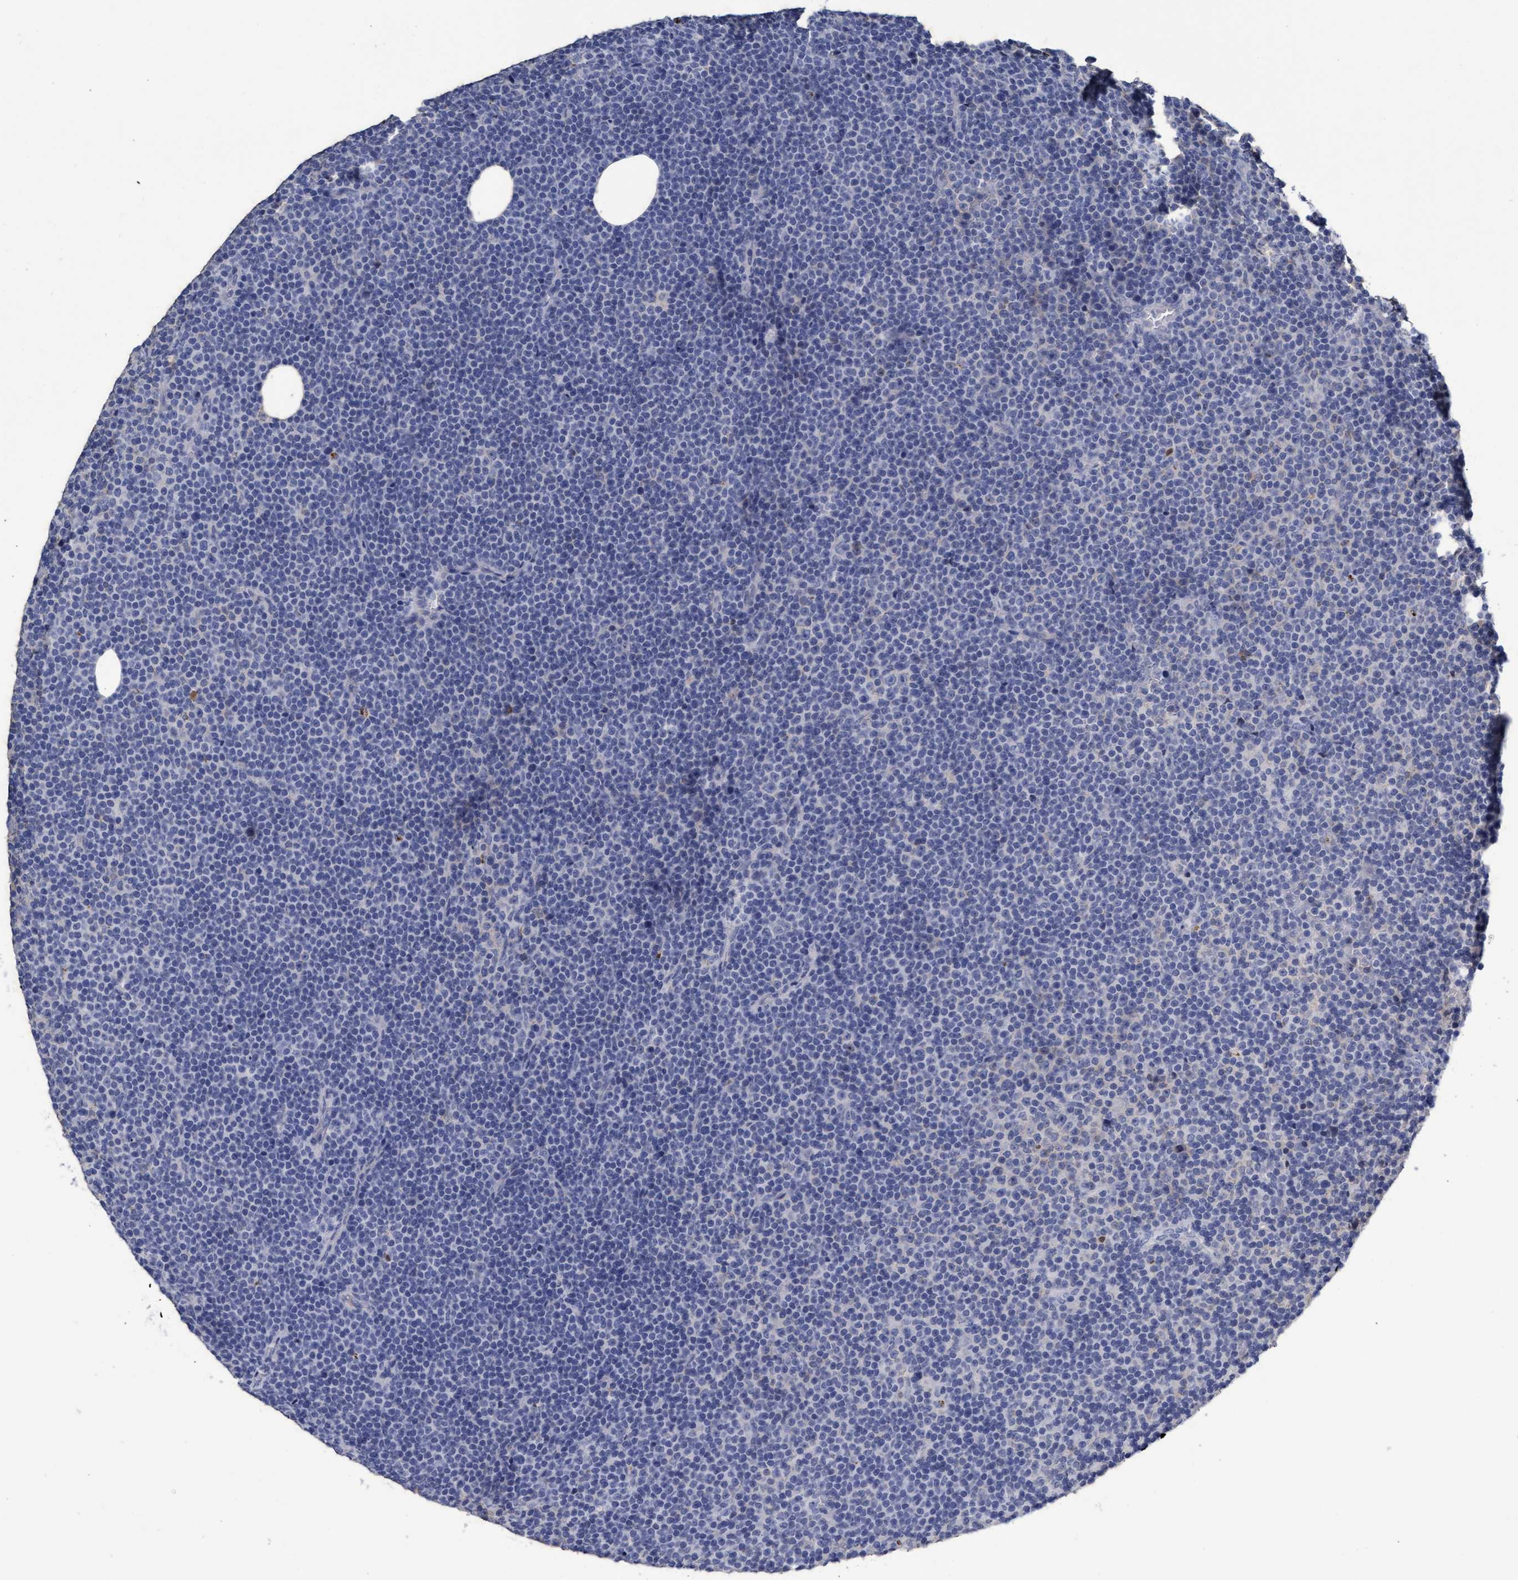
{"staining": {"intensity": "negative", "quantity": "none", "location": "none"}, "tissue": "lymphoma", "cell_type": "Tumor cells", "image_type": "cancer", "snomed": [{"axis": "morphology", "description": "Malignant lymphoma, non-Hodgkin's type, Low grade"}, {"axis": "topography", "description": "Lymph node"}], "caption": "There is no significant positivity in tumor cells of malignant lymphoma, non-Hodgkin's type (low-grade).", "gene": "GPR39", "patient": {"sex": "female", "age": 67}}